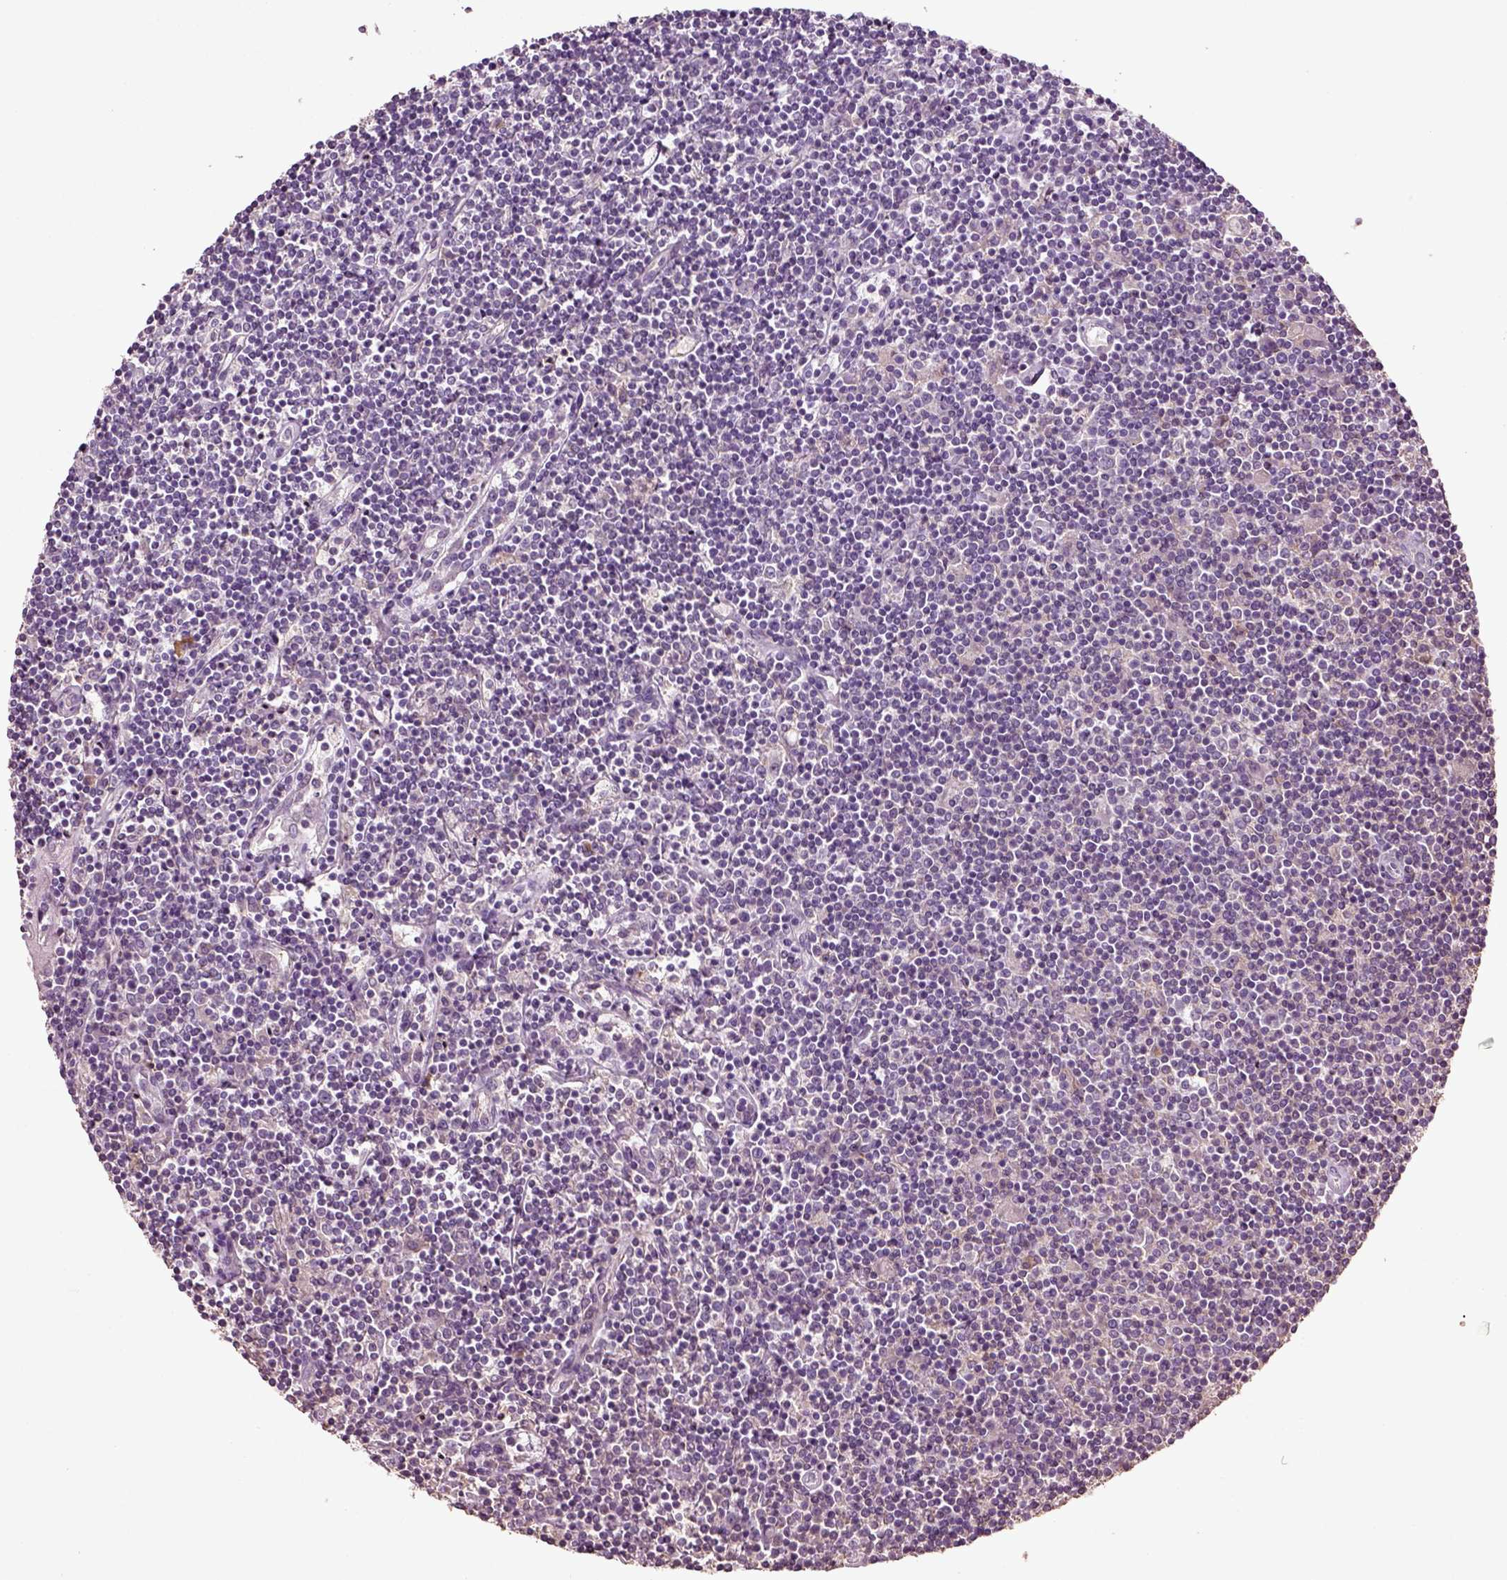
{"staining": {"intensity": "negative", "quantity": "none", "location": "none"}, "tissue": "lymphoma", "cell_type": "Tumor cells", "image_type": "cancer", "snomed": [{"axis": "morphology", "description": "Hodgkin's disease, NOS"}, {"axis": "topography", "description": "Lymph node"}], "caption": "Tumor cells show no significant protein staining in Hodgkin's disease.", "gene": "DEFB118", "patient": {"sex": "male", "age": 40}}